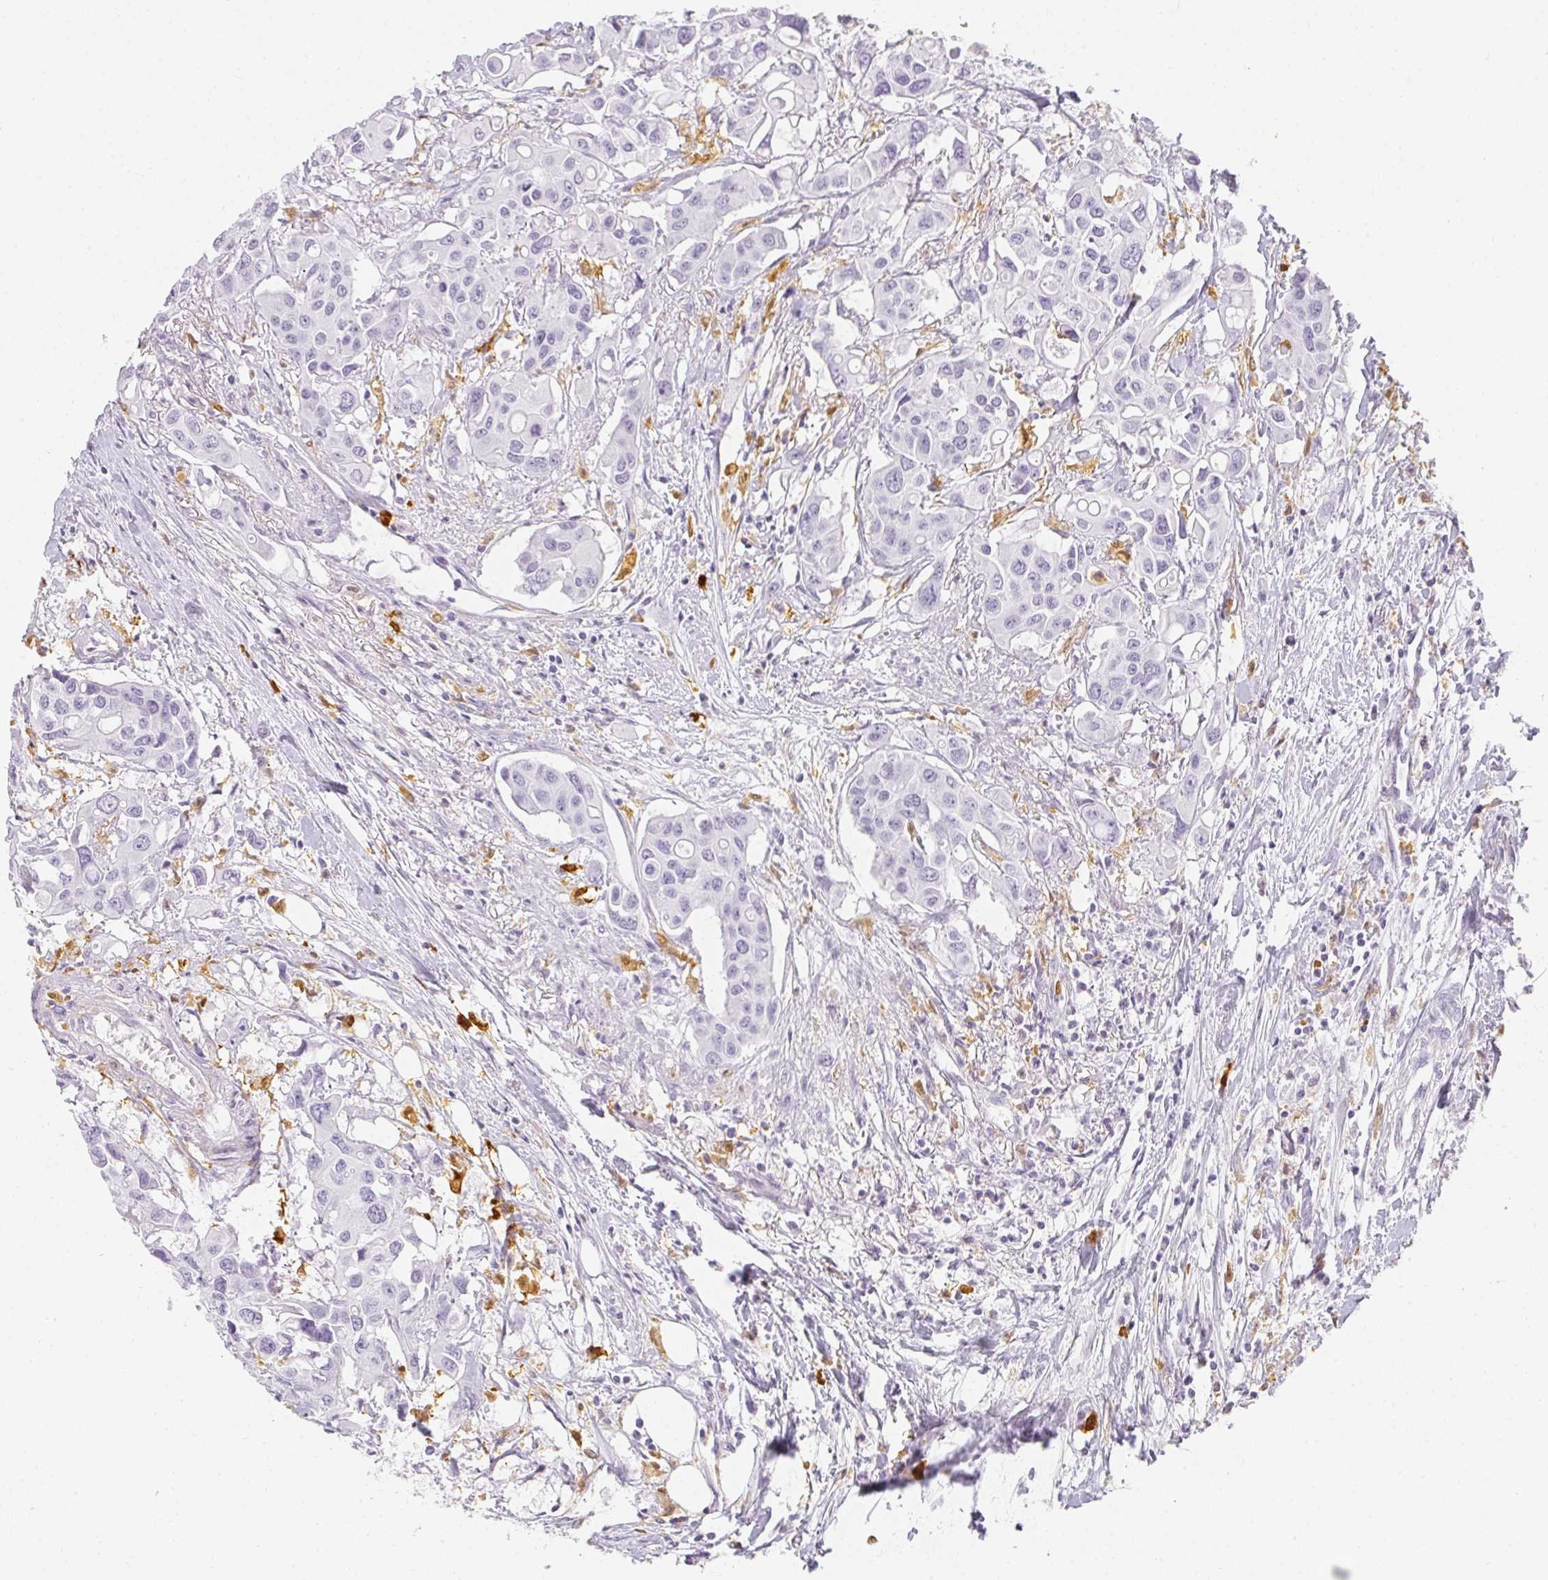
{"staining": {"intensity": "negative", "quantity": "none", "location": "none"}, "tissue": "colorectal cancer", "cell_type": "Tumor cells", "image_type": "cancer", "snomed": [{"axis": "morphology", "description": "Adenocarcinoma, NOS"}, {"axis": "topography", "description": "Colon"}], "caption": "A high-resolution histopathology image shows immunohistochemistry staining of colorectal adenocarcinoma, which displays no significant staining in tumor cells. (DAB (3,3'-diaminobenzidine) immunohistochemistry (IHC), high magnification).", "gene": "HK3", "patient": {"sex": "male", "age": 77}}